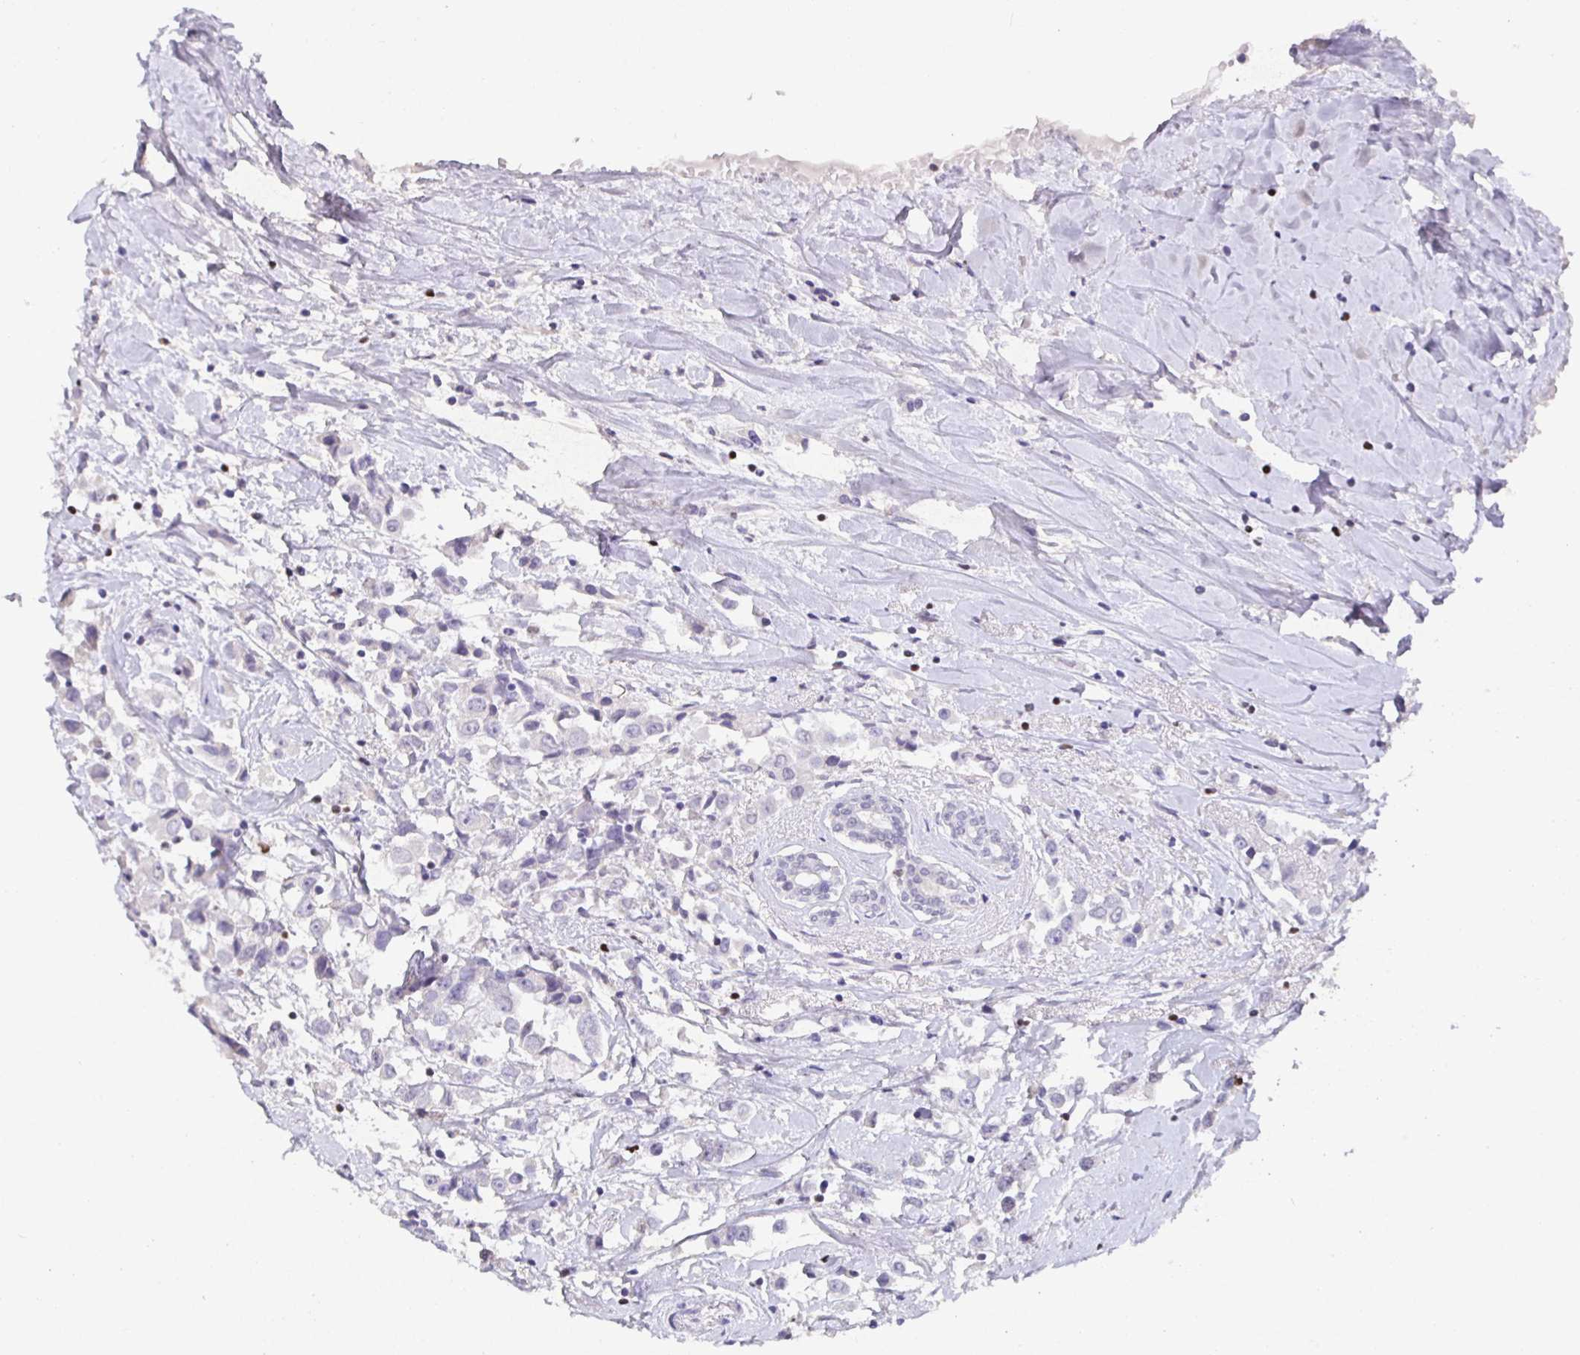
{"staining": {"intensity": "negative", "quantity": "none", "location": "none"}, "tissue": "breast cancer", "cell_type": "Tumor cells", "image_type": "cancer", "snomed": [{"axis": "morphology", "description": "Duct carcinoma"}, {"axis": "topography", "description": "Breast"}], "caption": "An IHC histopathology image of infiltrating ductal carcinoma (breast) is shown. There is no staining in tumor cells of infiltrating ductal carcinoma (breast).", "gene": "SATB1", "patient": {"sex": "female", "age": 61}}